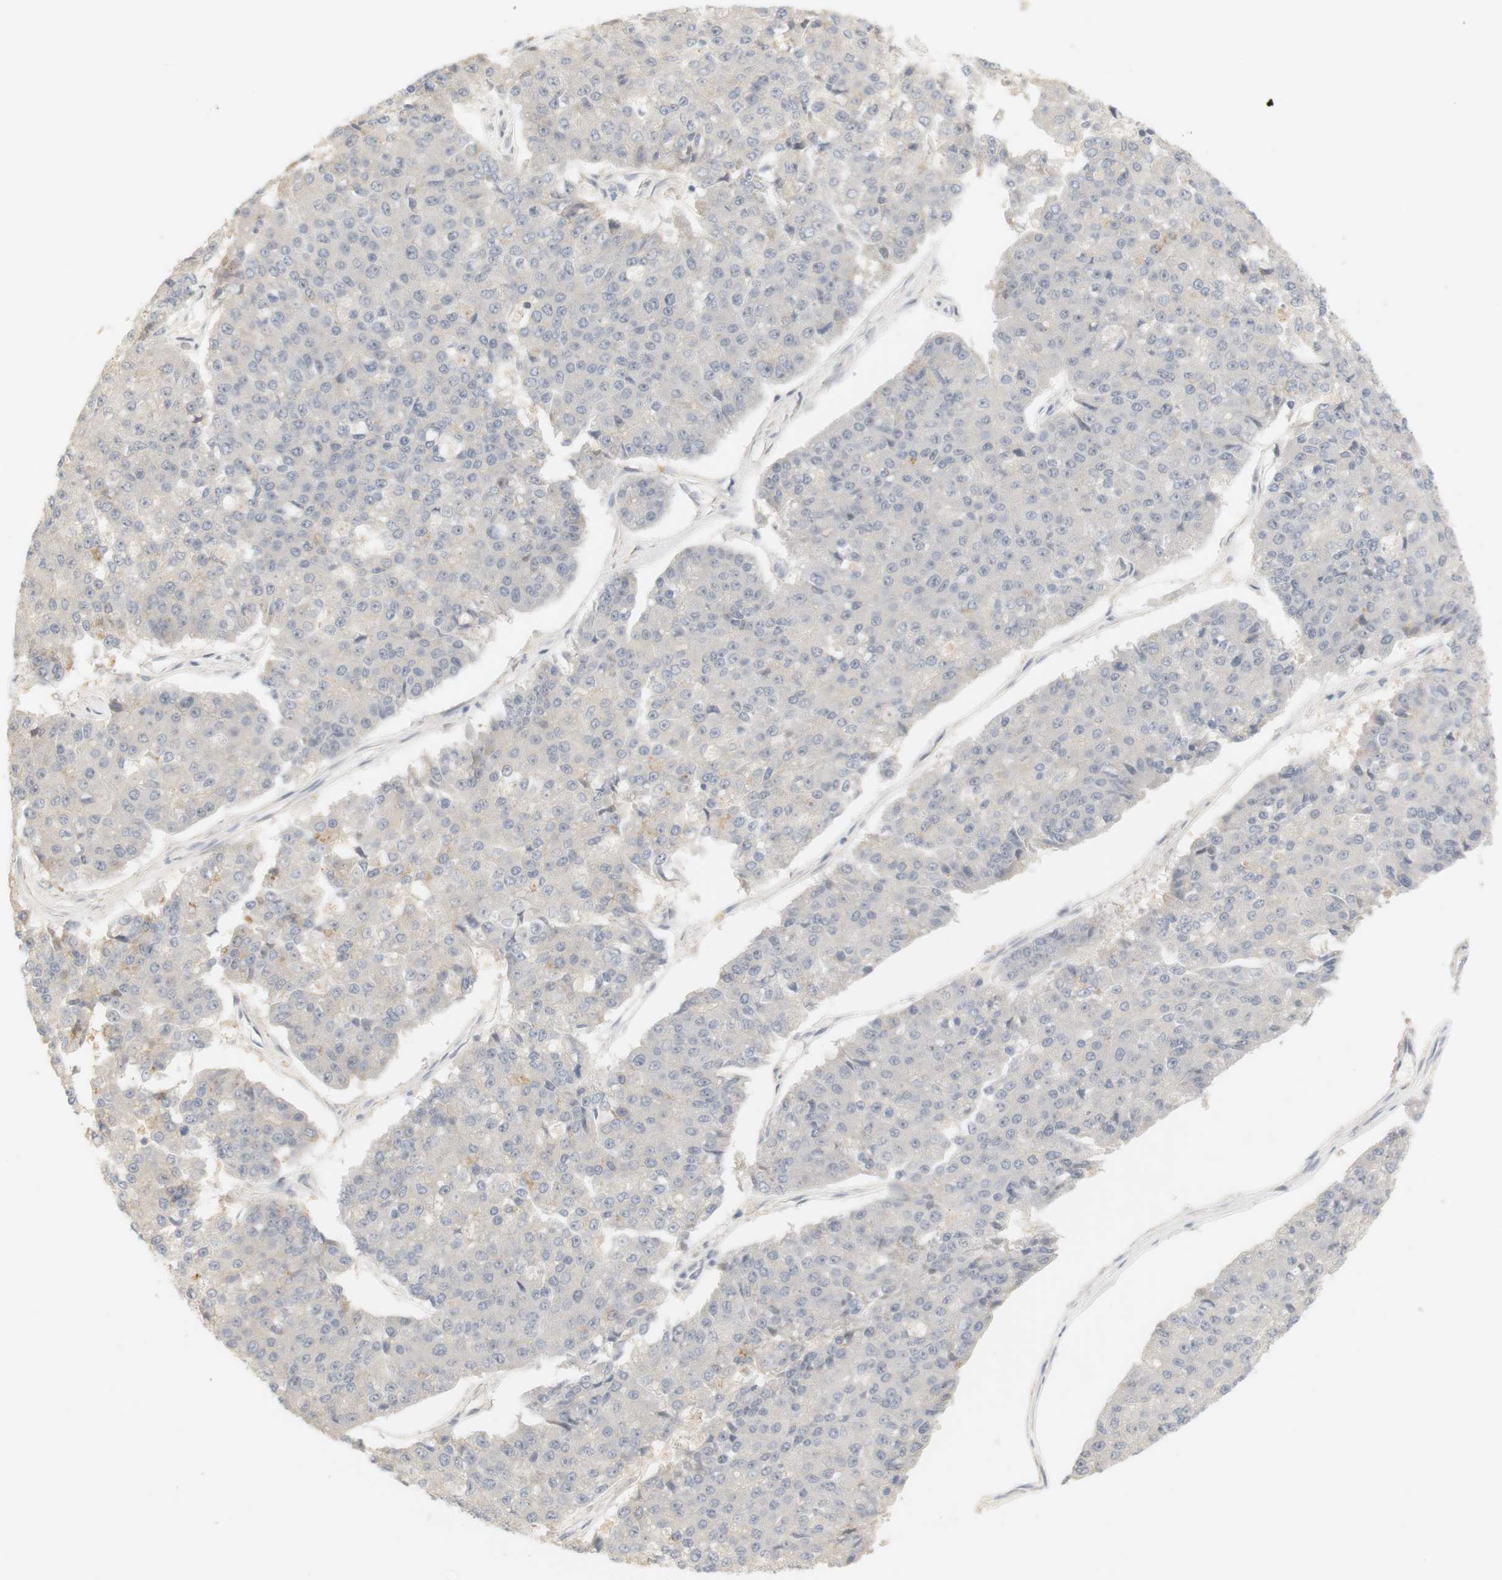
{"staining": {"intensity": "negative", "quantity": "none", "location": "none"}, "tissue": "pancreatic cancer", "cell_type": "Tumor cells", "image_type": "cancer", "snomed": [{"axis": "morphology", "description": "Adenocarcinoma, NOS"}, {"axis": "topography", "description": "Pancreas"}], "caption": "A histopathology image of pancreatic adenocarcinoma stained for a protein exhibits no brown staining in tumor cells.", "gene": "RTN3", "patient": {"sex": "male", "age": 50}}